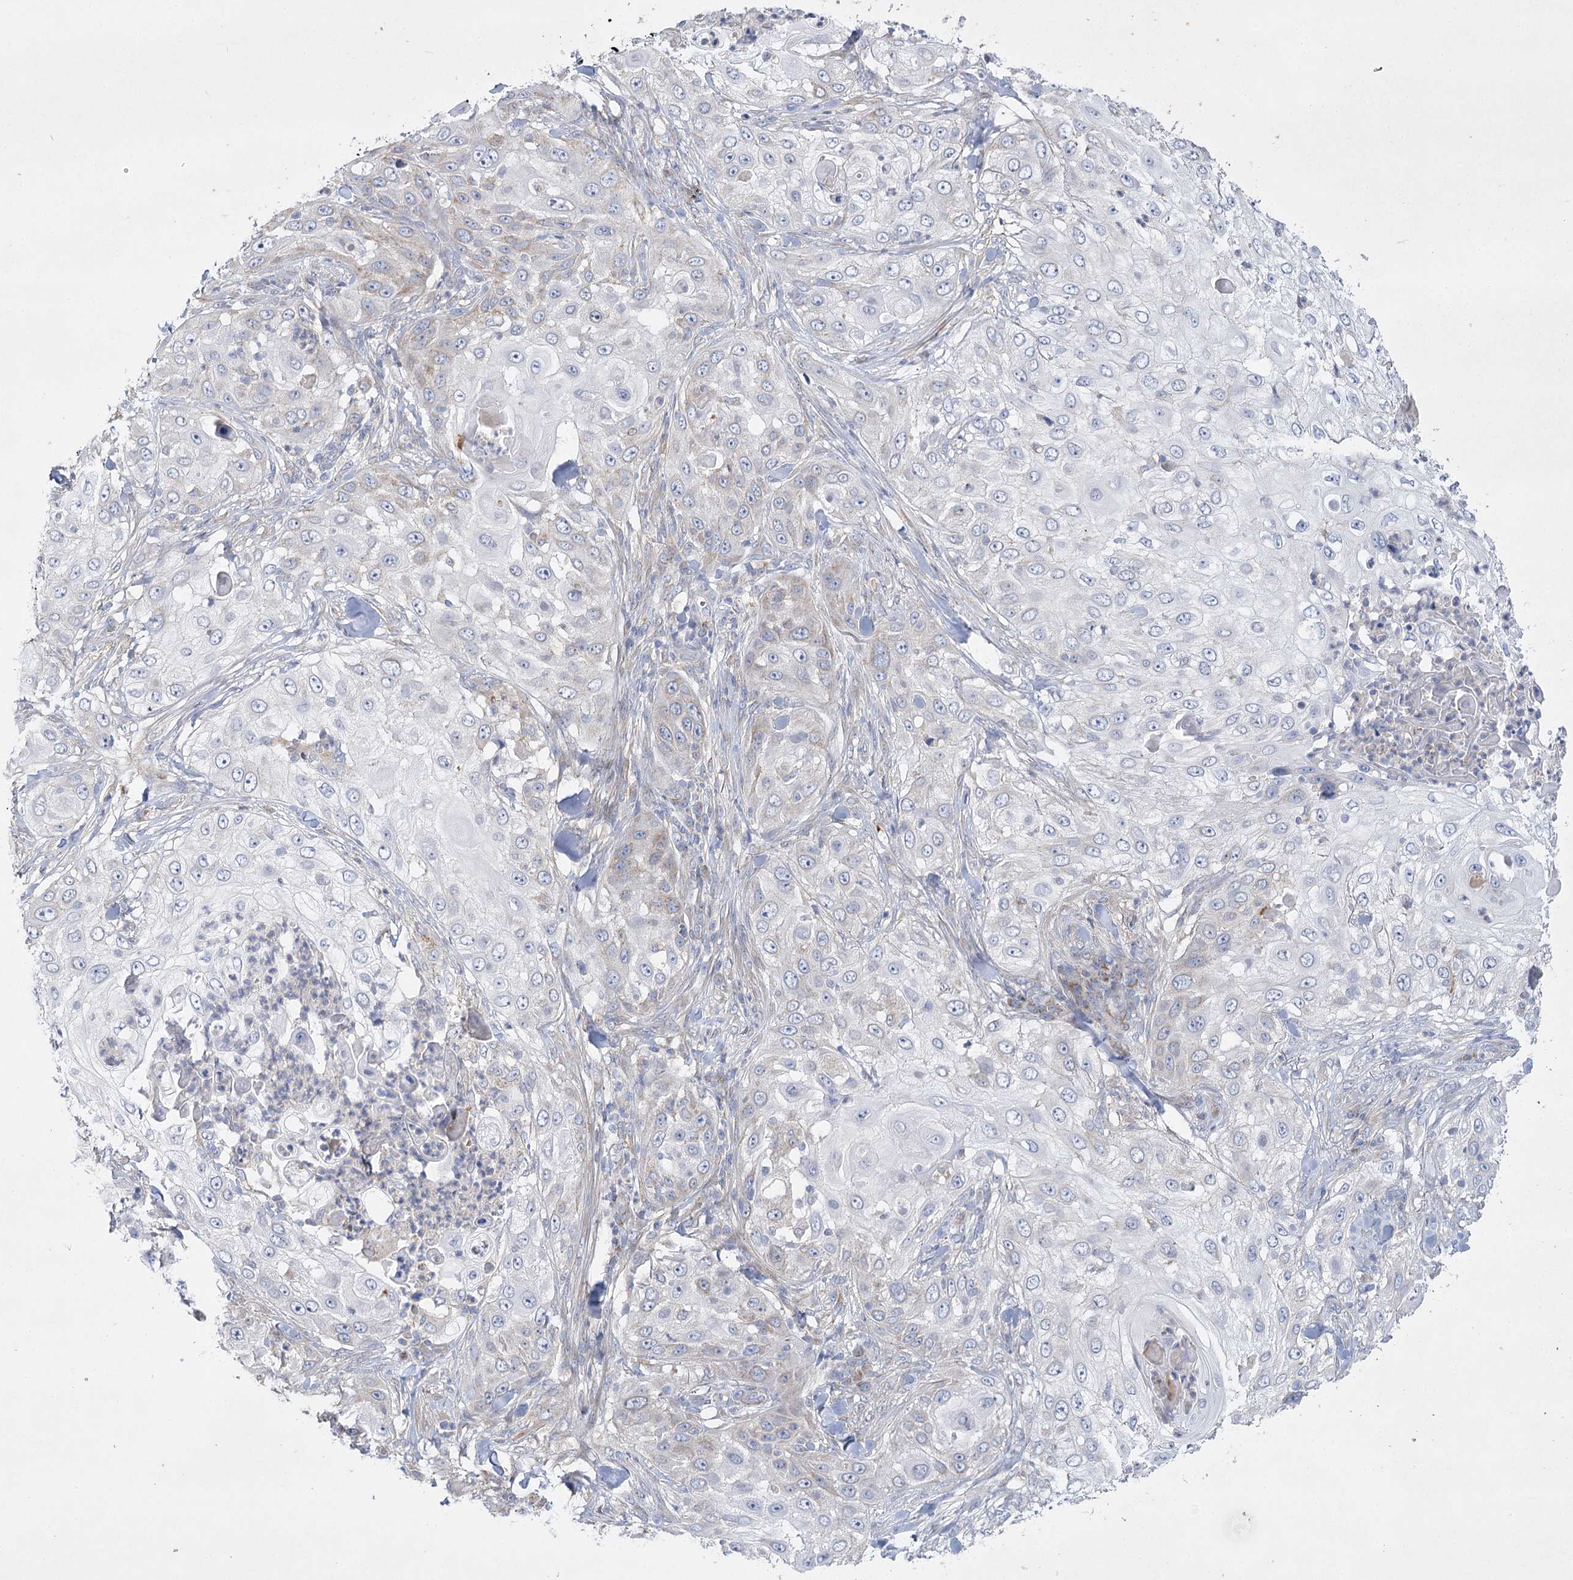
{"staining": {"intensity": "negative", "quantity": "none", "location": "none"}, "tissue": "skin cancer", "cell_type": "Tumor cells", "image_type": "cancer", "snomed": [{"axis": "morphology", "description": "Squamous cell carcinoma, NOS"}, {"axis": "topography", "description": "Skin"}], "caption": "There is no significant staining in tumor cells of skin squamous cell carcinoma.", "gene": "DHTKD1", "patient": {"sex": "female", "age": 44}}